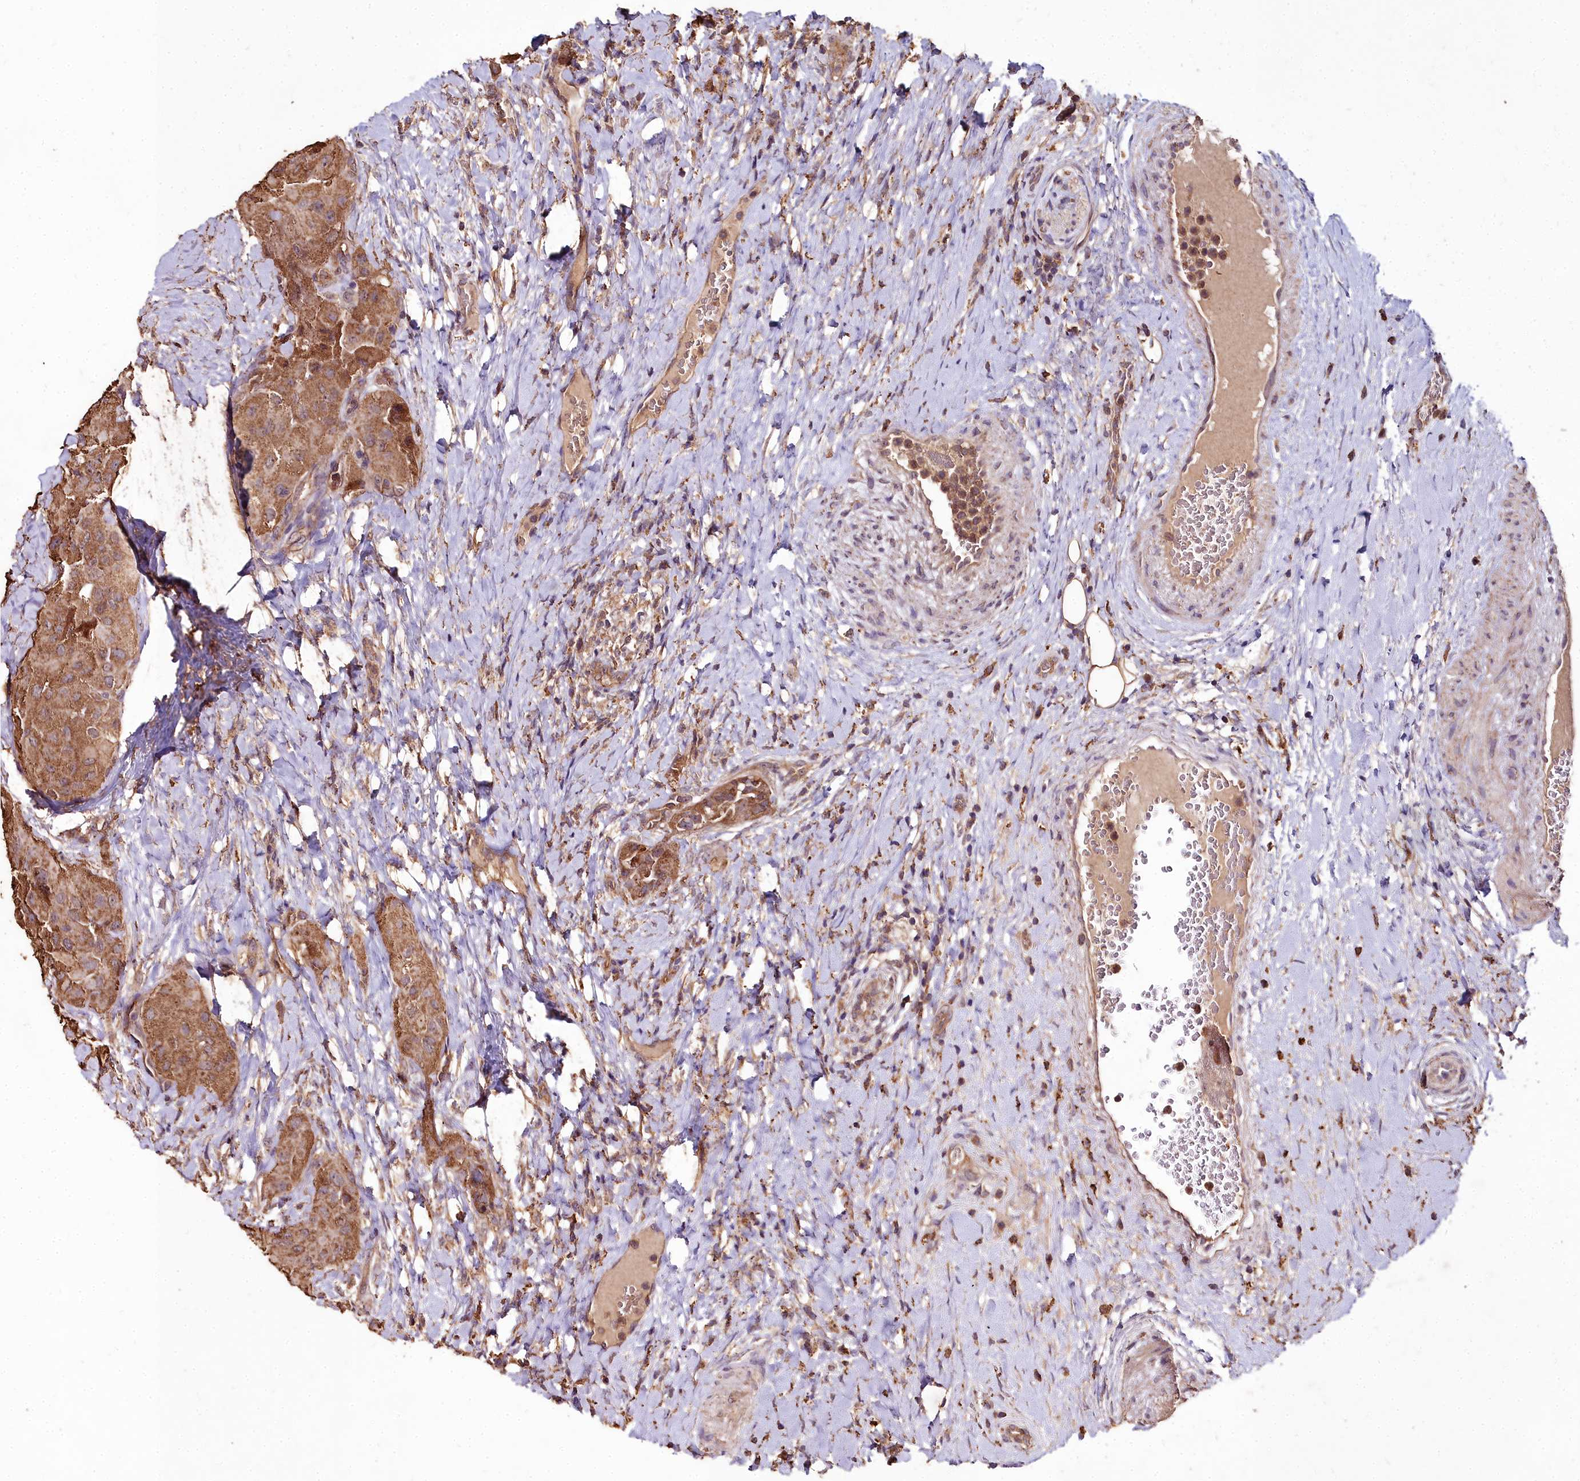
{"staining": {"intensity": "strong", "quantity": ">75%", "location": "cytoplasmic/membranous"}, "tissue": "thyroid cancer", "cell_type": "Tumor cells", "image_type": "cancer", "snomed": [{"axis": "morphology", "description": "Normal tissue, NOS"}, {"axis": "morphology", "description": "Papillary adenocarcinoma, NOS"}, {"axis": "topography", "description": "Thyroid gland"}], "caption": "Immunohistochemical staining of thyroid cancer (papillary adenocarcinoma) demonstrates high levels of strong cytoplasmic/membranous staining in approximately >75% of tumor cells.", "gene": "CEMIP2", "patient": {"sex": "female", "age": 59}}